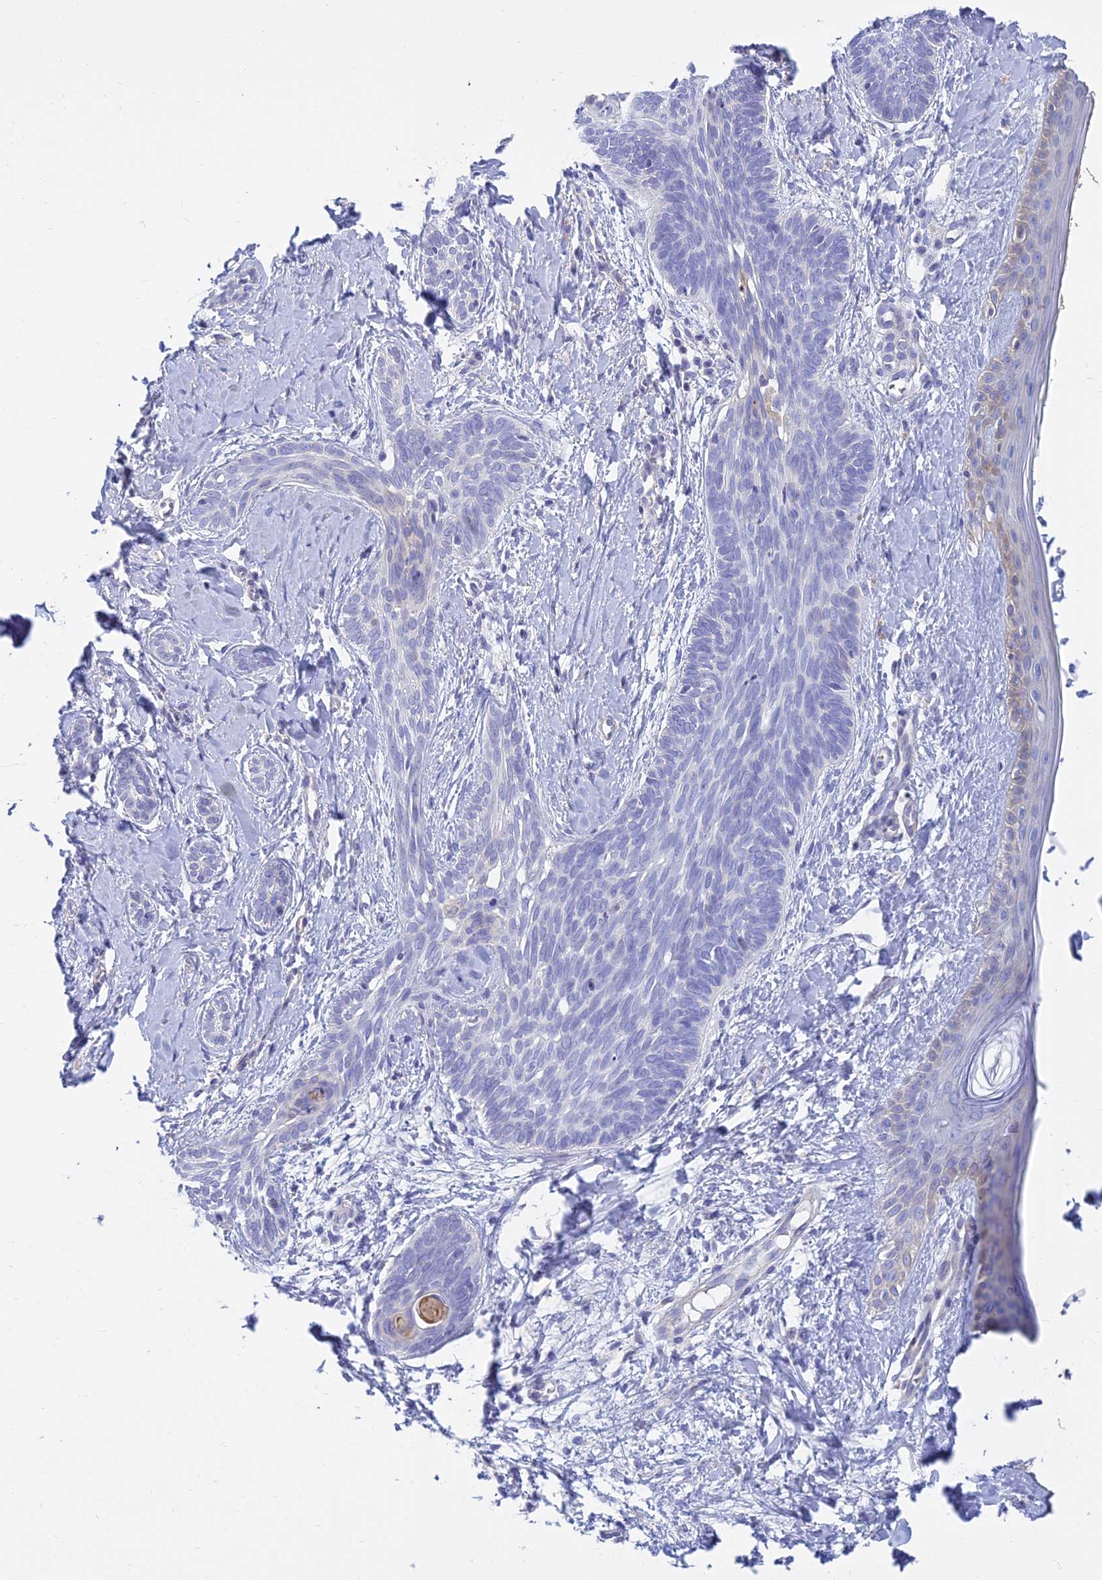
{"staining": {"intensity": "negative", "quantity": "none", "location": "none"}, "tissue": "skin cancer", "cell_type": "Tumor cells", "image_type": "cancer", "snomed": [{"axis": "morphology", "description": "Basal cell carcinoma"}, {"axis": "topography", "description": "Skin"}], "caption": "This is an immunohistochemistry (IHC) photomicrograph of skin basal cell carcinoma. There is no staining in tumor cells.", "gene": "SMIM24", "patient": {"sex": "female", "age": 81}}